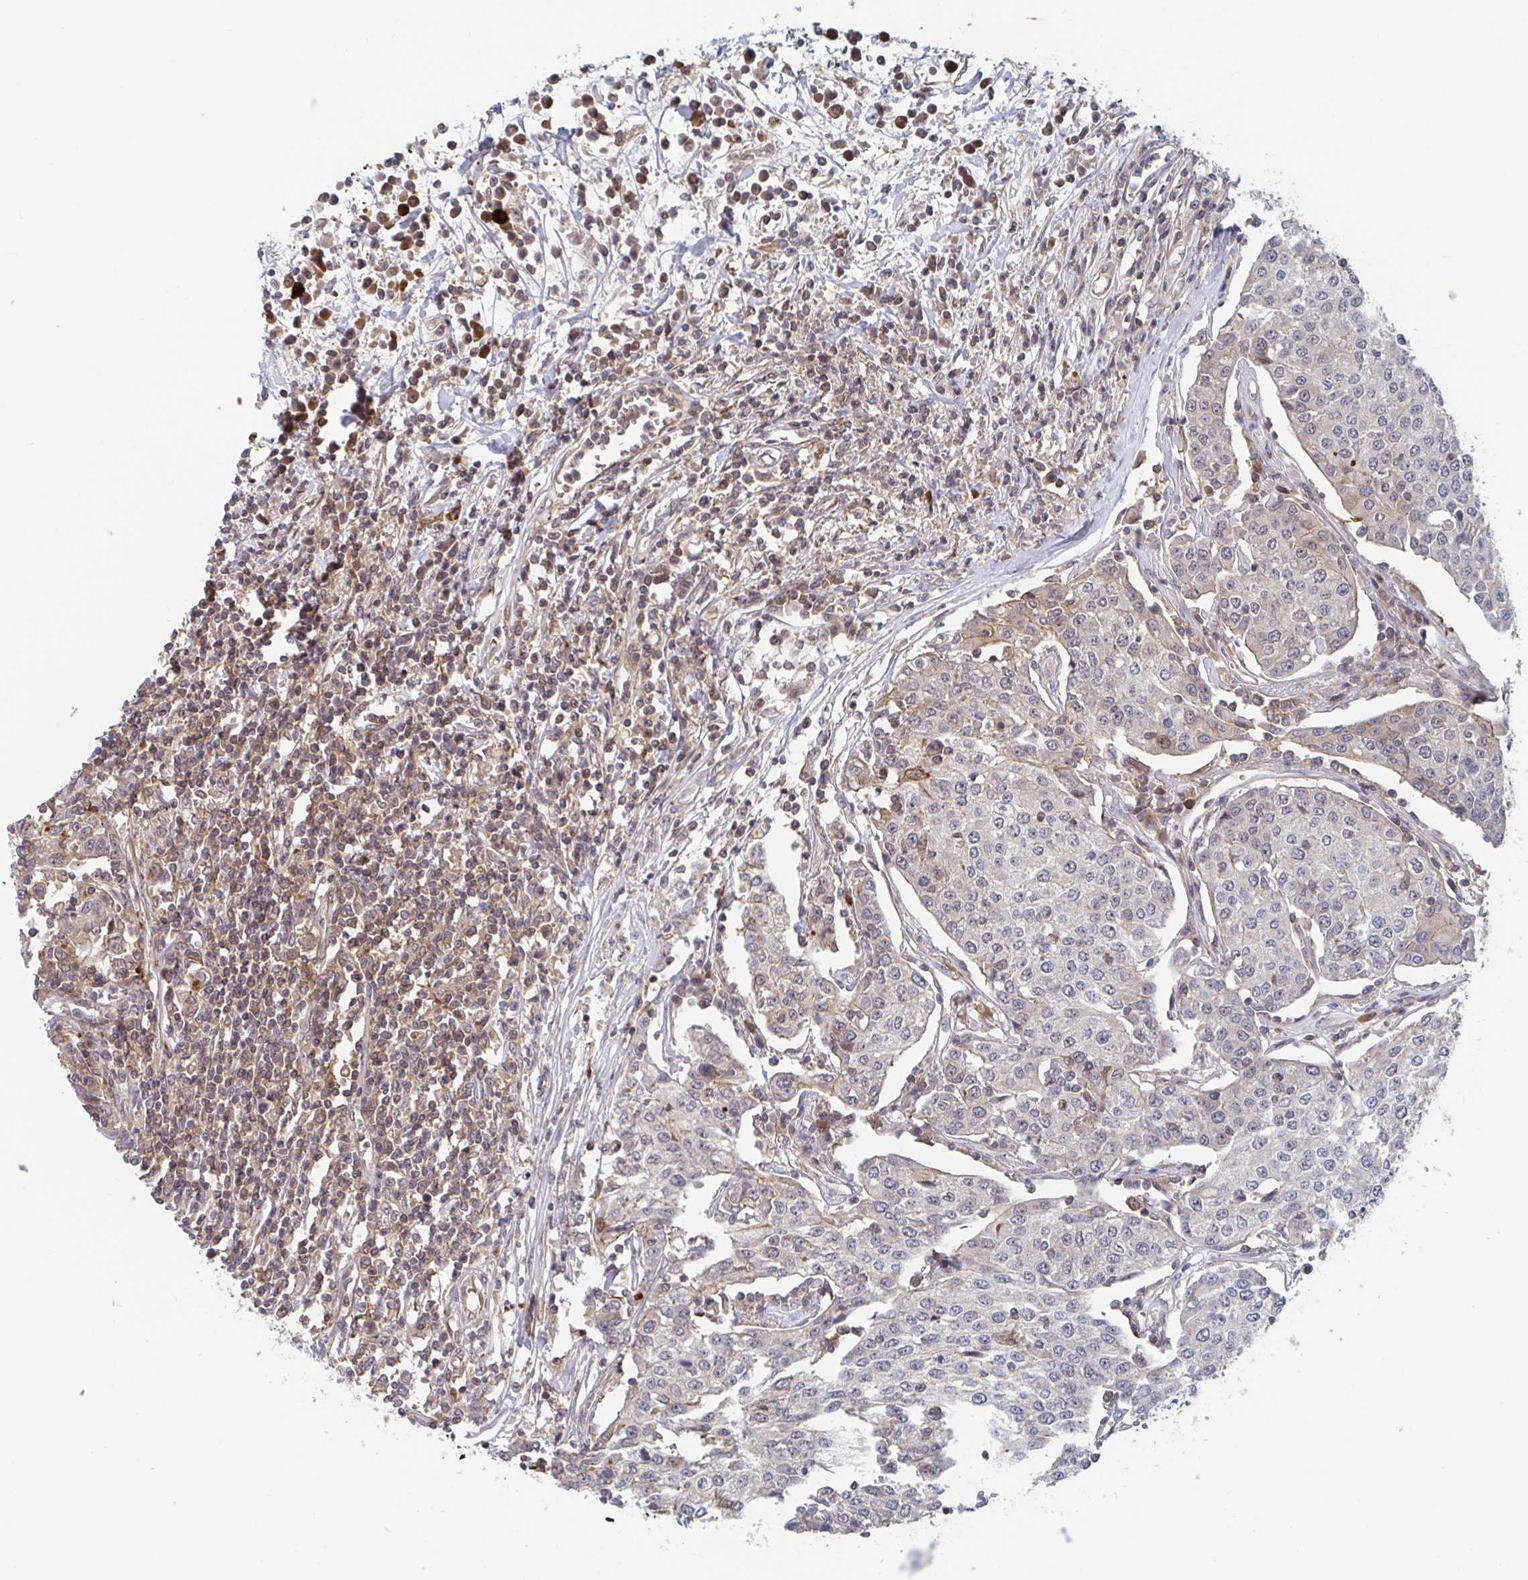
{"staining": {"intensity": "negative", "quantity": "none", "location": "none"}, "tissue": "urothelial cancer", "cell_type": "Tumor cells", "image_type": "cancer", "snomed": [{"axis": "morphology", "description": "Urothelial carcinoma, High grade"}, {"axis": "topography", "description": "Urinary bladder"}], "caption": "High power microscopy micrograph of an immunohistochemistry histopathology image of high-grade urothelial carcinoma, revealing no significant expression in tumor cells.", "gene": "DHRS12", "patient": {"sex": "female", "age": 85}}